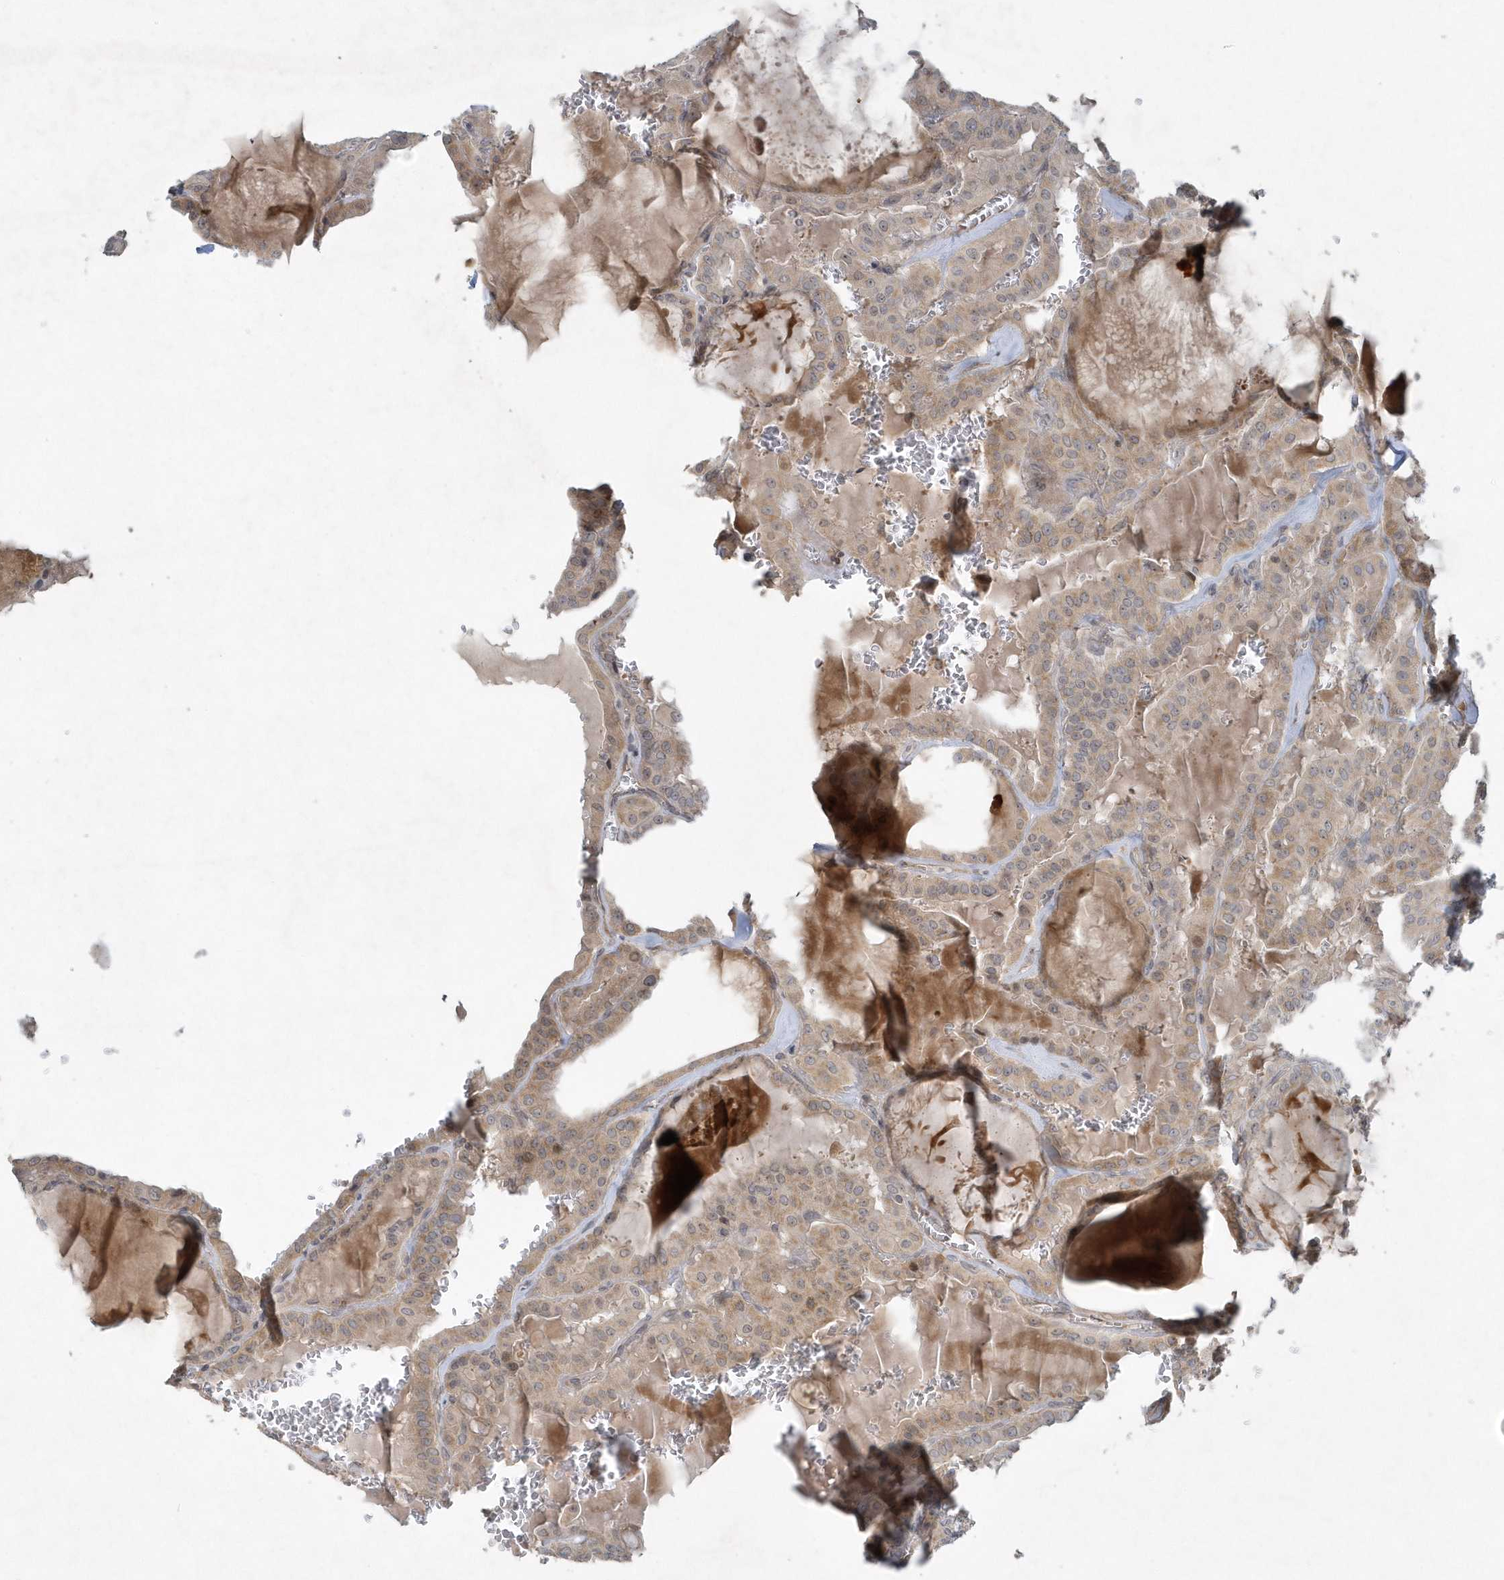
{"staining": {"intensity": "weak", "quantity": ">75%", "location": "cytoplasmic/membranous"}, "tissue": "thyroid cancer", "cell_type": "Tumor cells", "image_type": "cancer", "snomed": [{"axis": "morphology", "description": "Papillary adenocarcinoma, NOS"}, {"axis": "topography", "description": "Thyroid gland"}], "caption": "High-power microscopy captured an IHC histopathology image of papillary adenocarcinoma (thyroid), revealing weak cytoplasmic/membranous expression in approximately >75% of tumor cells.", "gene": "THG1L", "patient": {"sex": "male", "age": 52}}